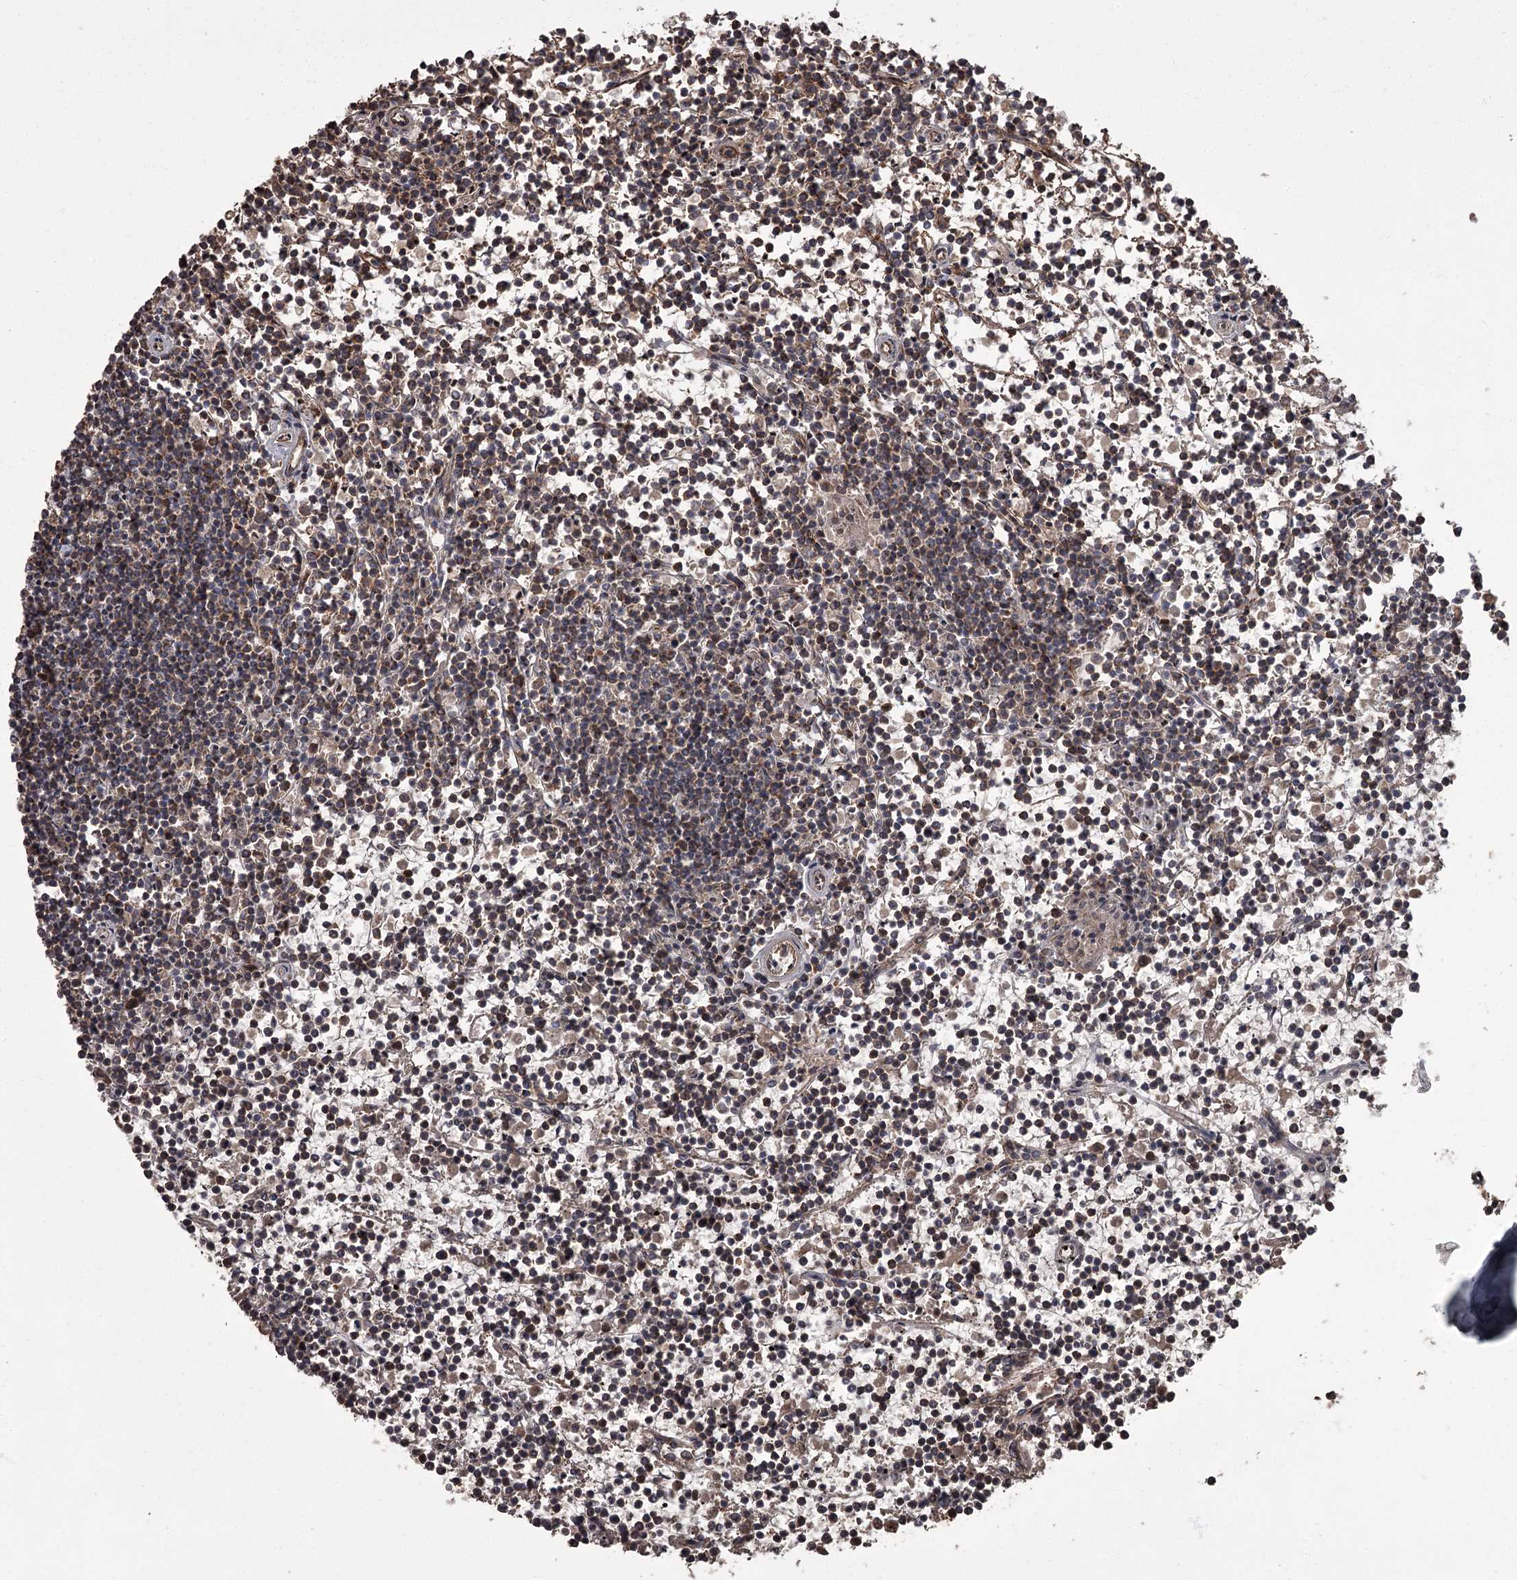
{"staining": {"intensity": "strong", "quantity": ">75%", "location": "cytoplasmic/membranous"}, "tissue": "lymphoma", "cell_type": "Tumor cells", "image_type": "cancer", "snomed": [{"axis": "morphology", "description": "Malignant lymphoma, non-Hodgkin's type, Low grade"}, {"axis": "topography", "description": "Spleen"}], "caption": "Protein staining of low-grade malignant lymphoma, non-Hodgkin's type tissue exhibits strong cytoplasmic/membranous staining in about >75% of tumor cells.", "gene": "THAP9", "patient": {"sex": "female", "age": 19}}